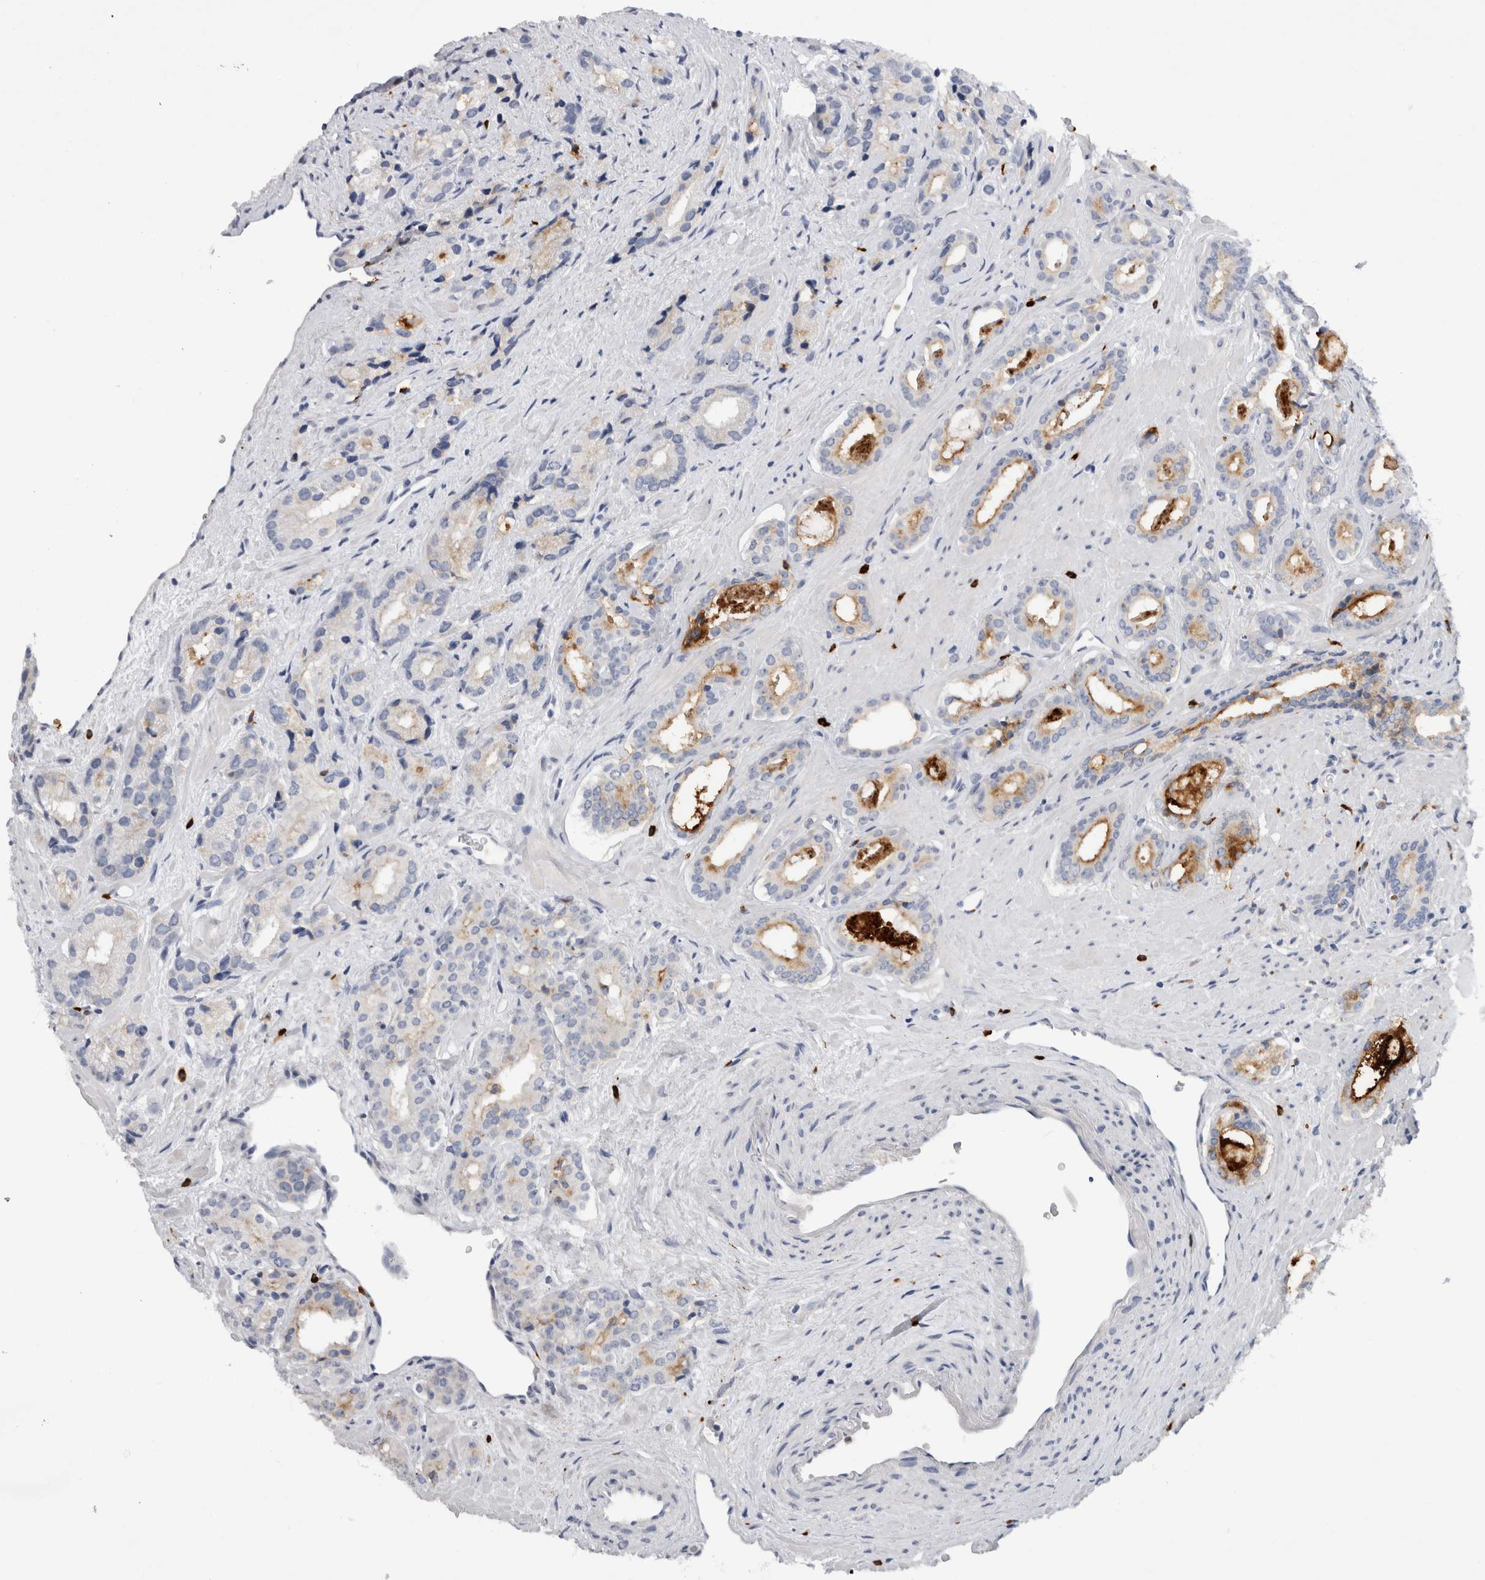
{"staining": {"intensity": "moderate", "quantity": "25%-75%", "location": "cytoplasmic/membranous"}, "tissue": "prostate cancer", "cell_type": "Tumor cells", "image_type": "cancer", "snomed": [{"axis": "morphology", "description": "Adenocarcinoma, High grade"}, {"axis": "topography", "description": "Prostate"}], "caption": "This is a histology image of immunohistochemistry (IHC) staining of prostate high-grade adenocarcinoma, which shows moderate expression in the cytoplasmic/membranous of tumor cells.", "gene": "CD63", "patient": {"sex": "male", "age": 71}}